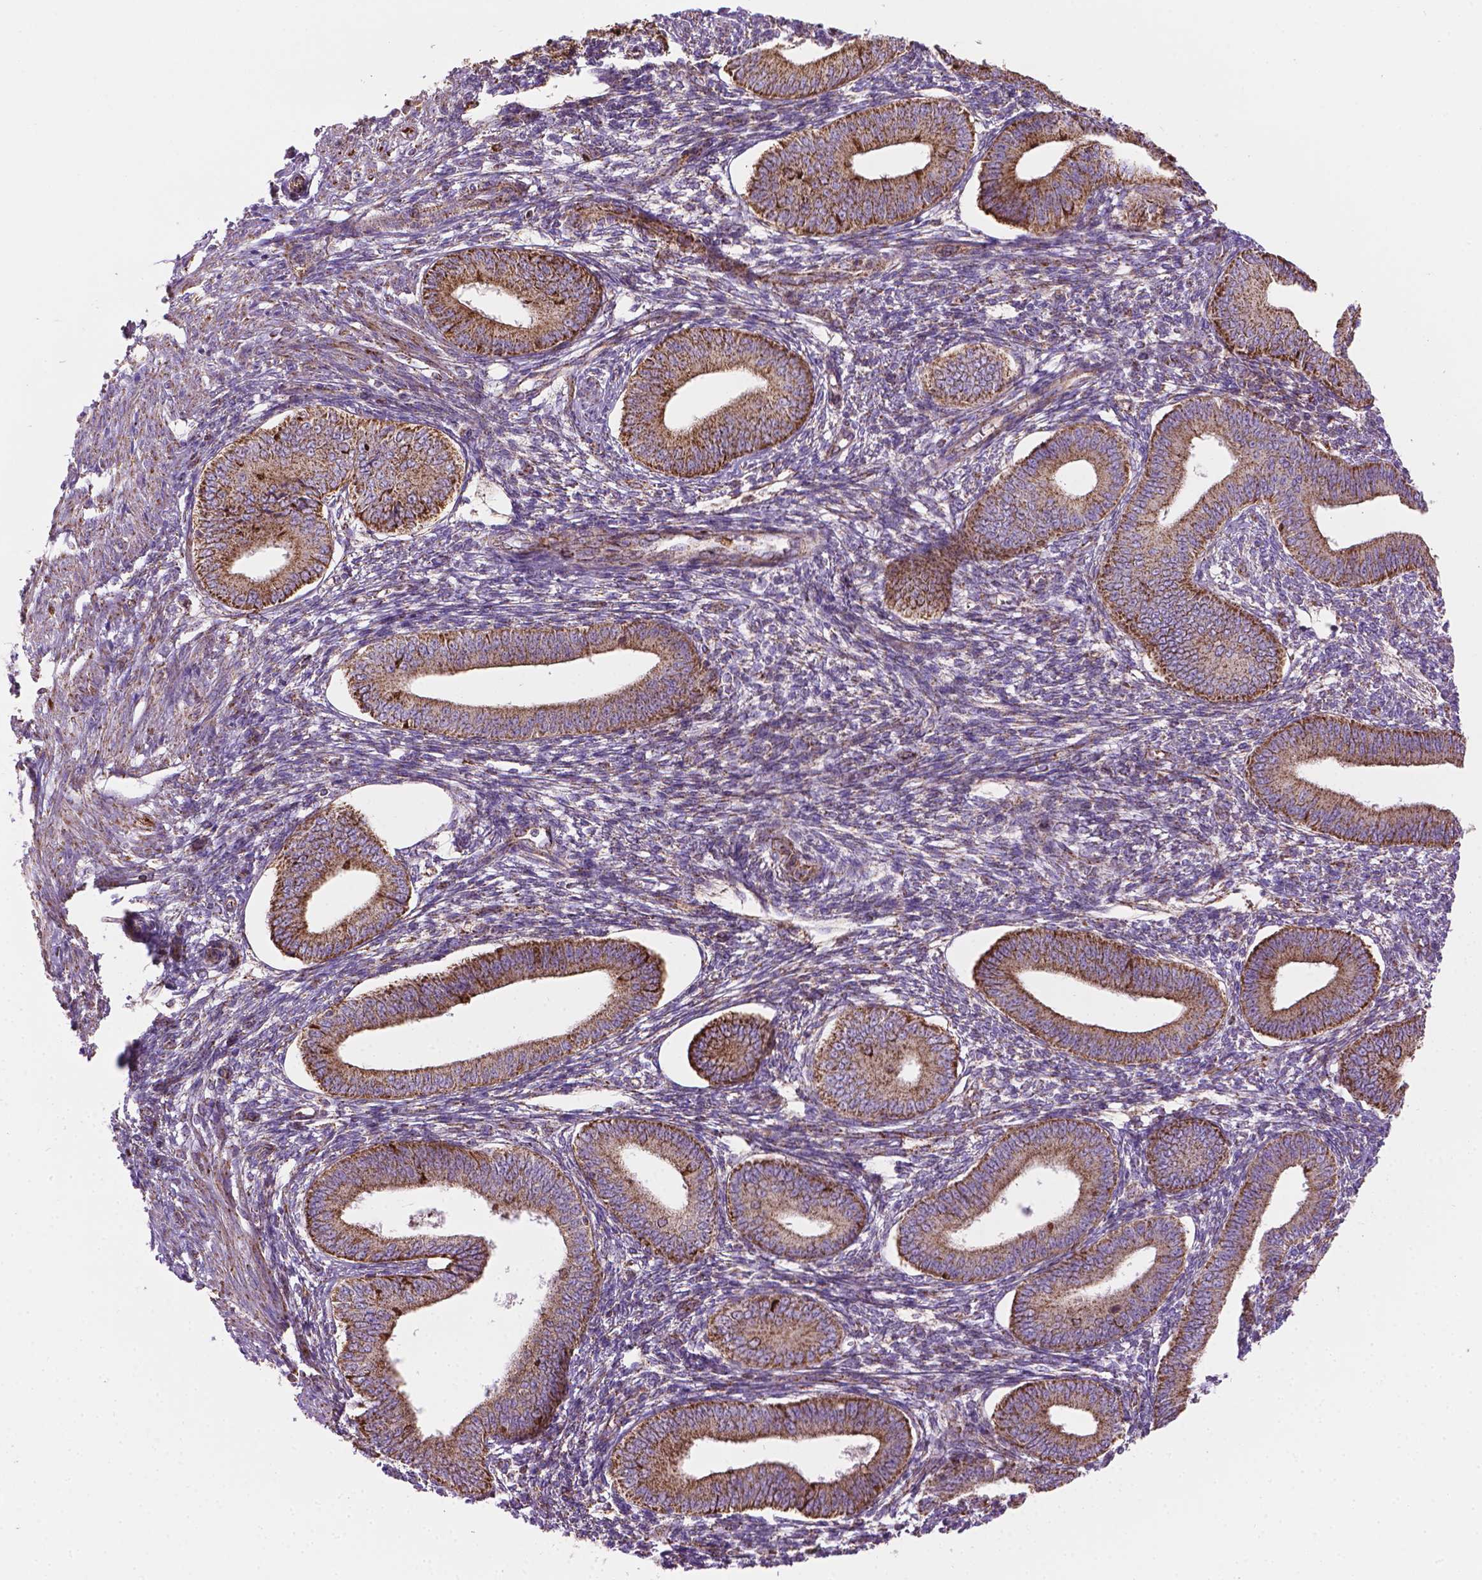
{"staining": {"intensity": "strong", "quantity": "25%-75%", "location": "cytoplasmic/membranous"}, "tissue": "endometrium", "cell_type": "Cells in endometrial stroma", "image_type": "normal", "snomed": [{"axis": "morphology", "description": "Normal tissue, NOS"}, {"axis": "topography", "description": "Endometrium"}], "caption": "Strong cytoplasmic/membranous expression is seen in about 25%-75% of cells in endometrial stroma in unremarkable endometrium. (DAB (3,3'-diaminobenzidine) IHC, brown staining for protein, blue staining for nuclei).", "gene": "PIBF1", "patient": {"sex": "female", "age": 42}}